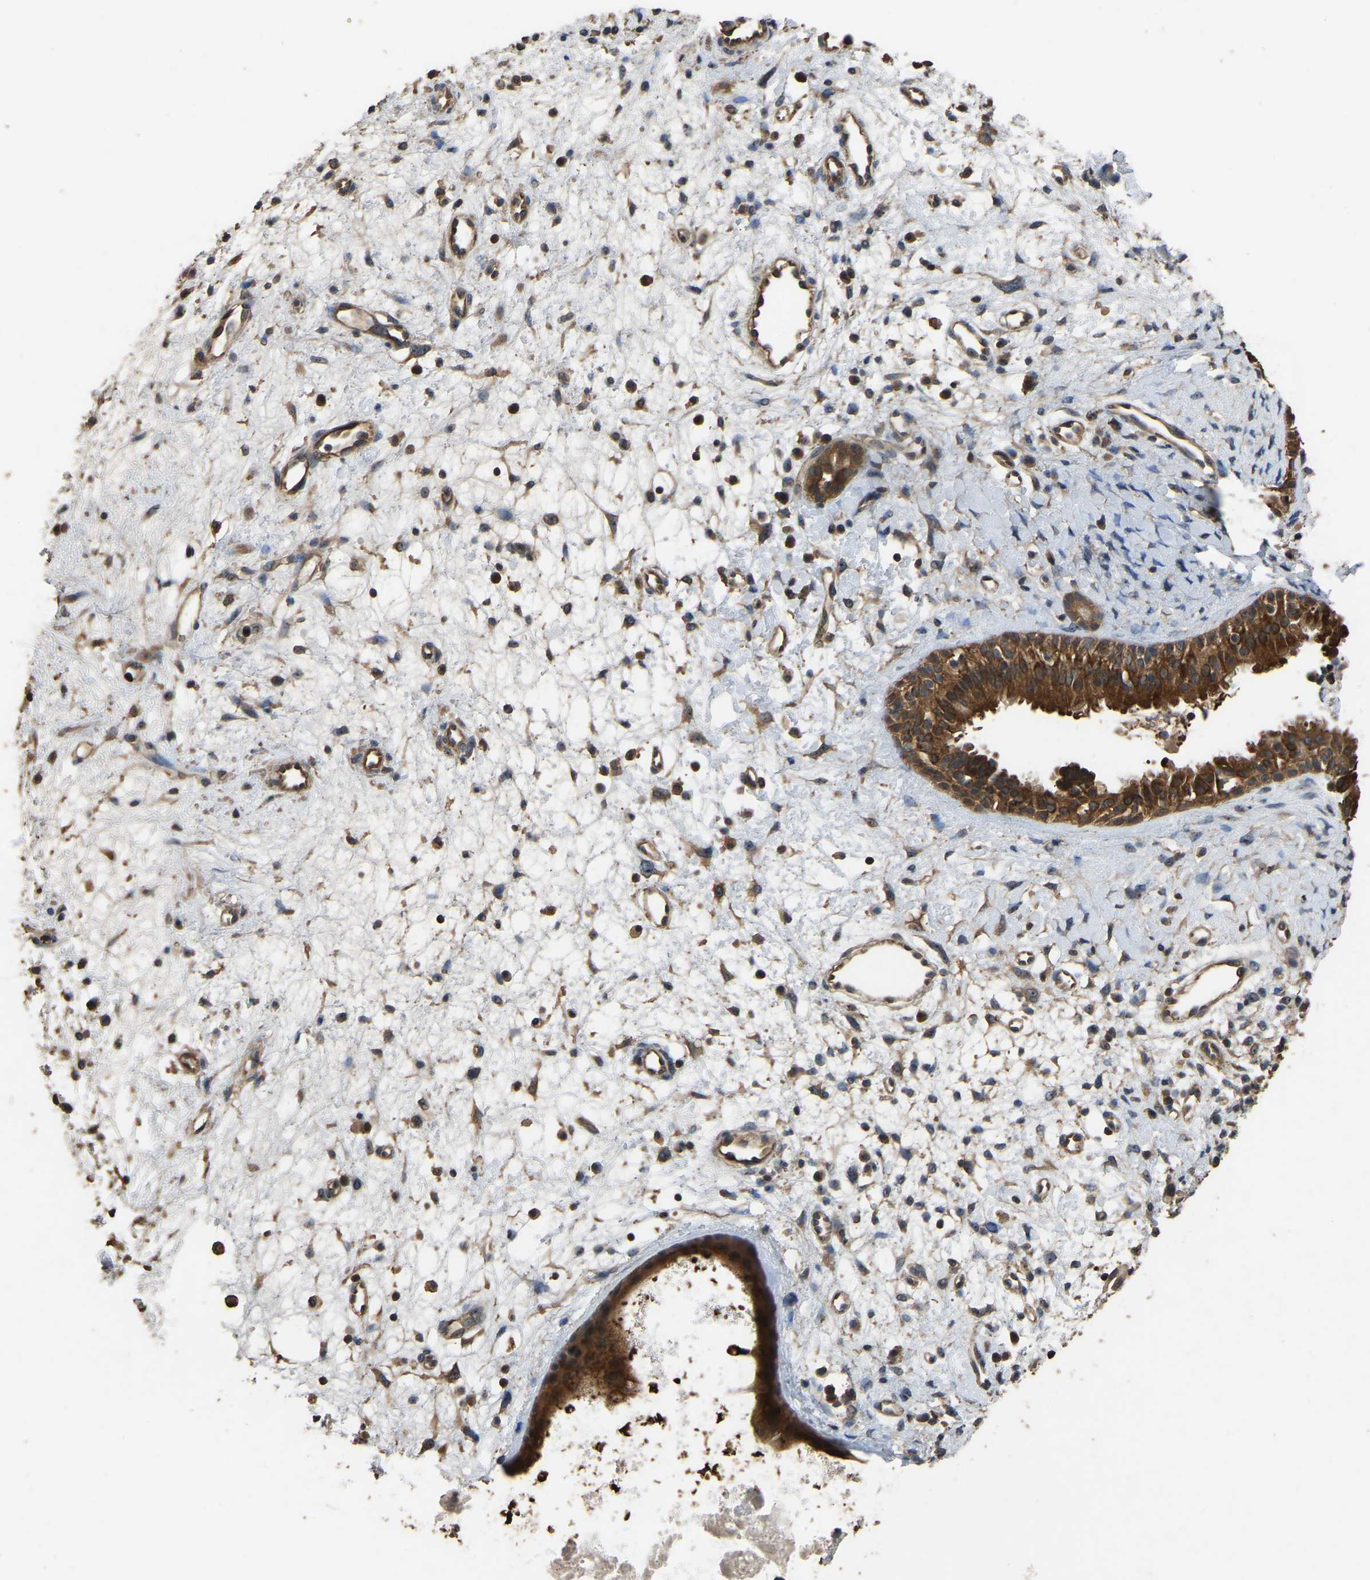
{"staining": {"intensity": "moderate", "quantity": ">75%", "location": "cytoplasmic/membranous"}, "tissue": "nasopharynx", "cell_type": "Respiratory epithelial cells", "image_type": "normal", "snomed": [{"axis": "morphology", "description": "Normal tissue, NOS"}, {"axis": "topography", "description": "Nasopharynx"}], "caption": "Immunohistochemistry of normal nasopharynx demonstrates medium levels of moderate cytoplasmic/membranous expression in approximately >75% of respiratory epithelial cells.", "gene": "FHIT", "patient": {"sex": "male", "age": 22}}